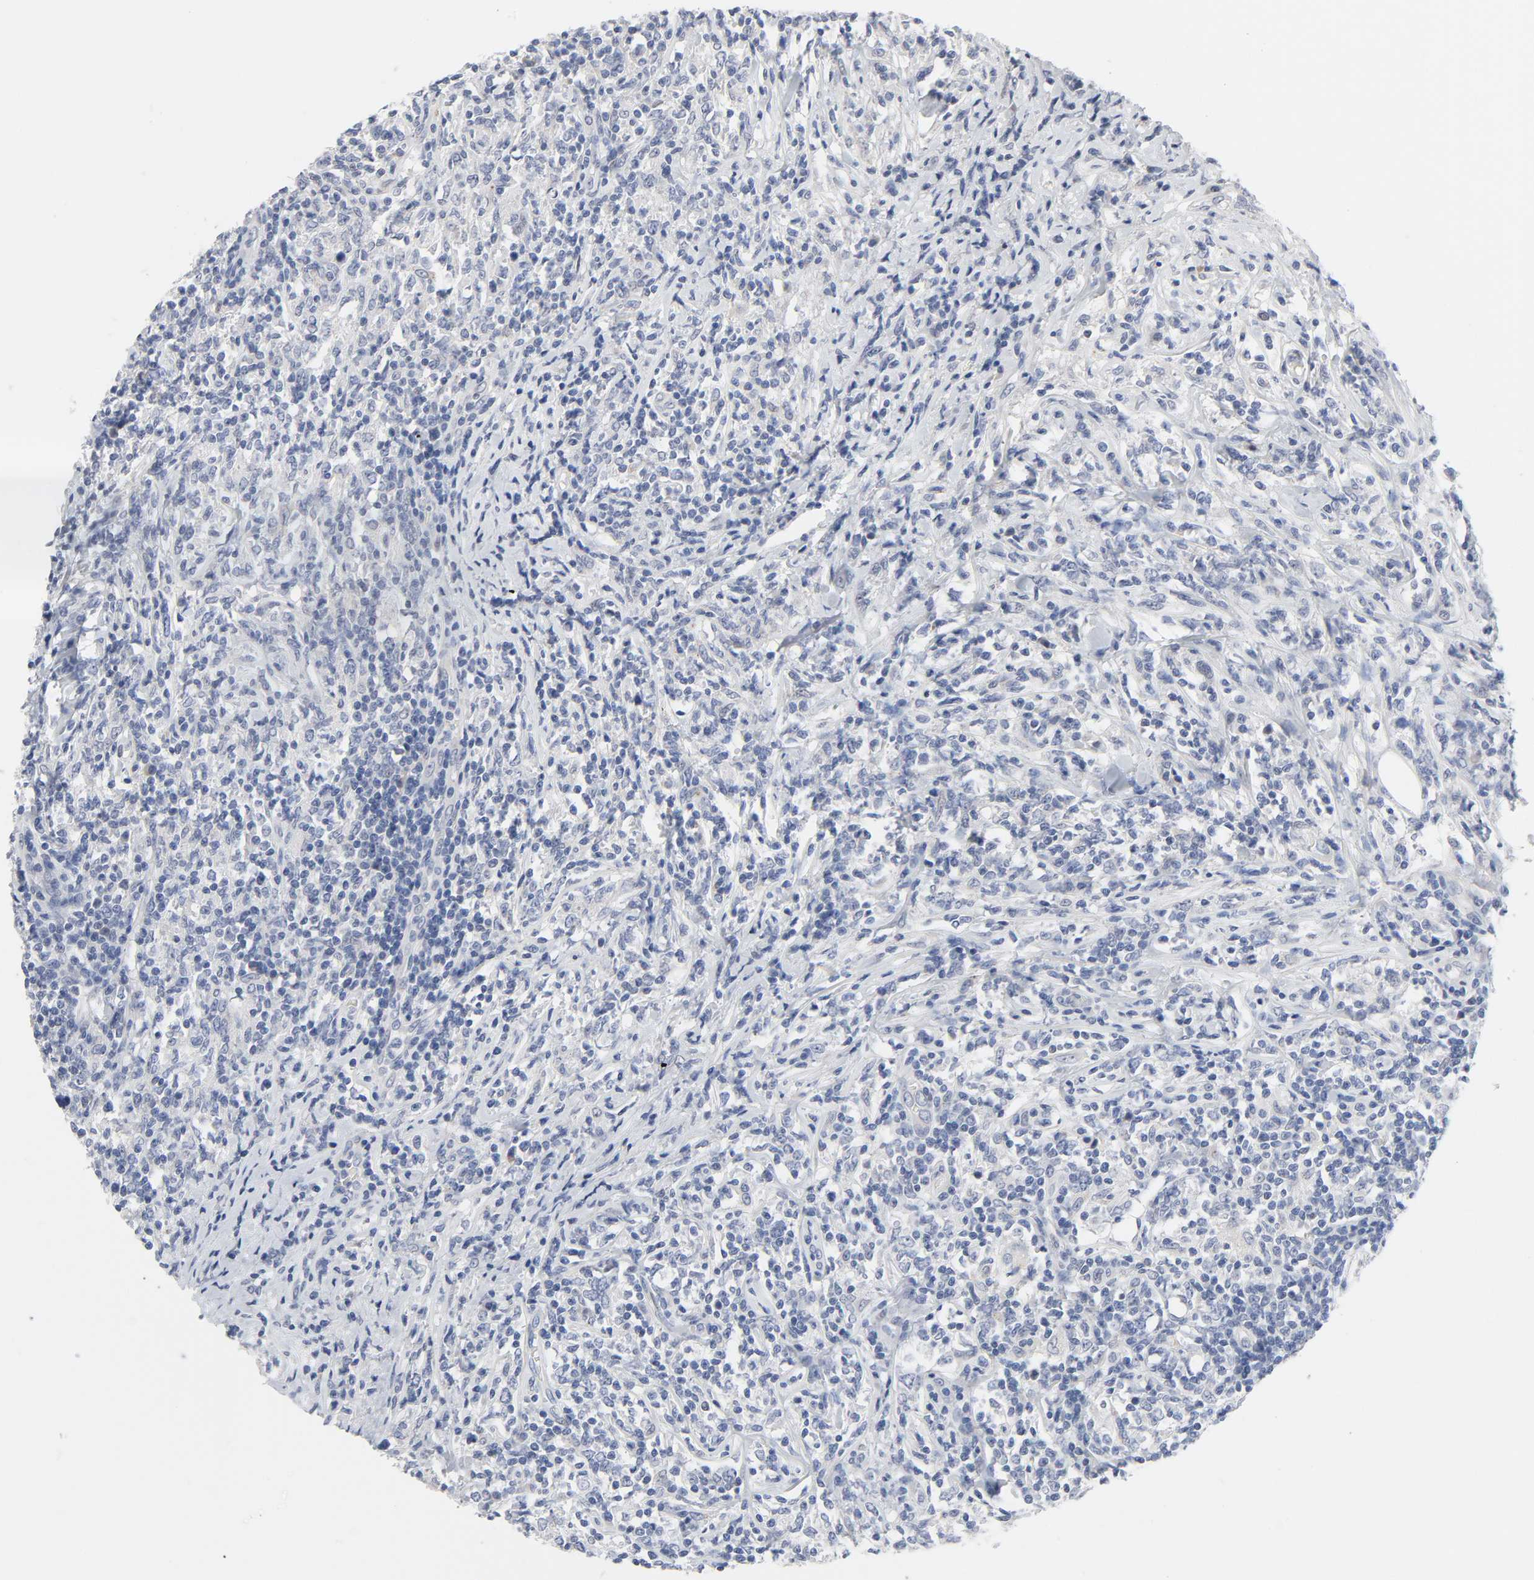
{"staining": {"intensity": "negative", "quantity": "none", "location": "none"}, "tissue": "lymphoma", "cell_type": "Tumor cells", "image_type": "cancer", "snomed": [{"axis": "morphology", "description": "Malignant lymphoma, non-Hodgkin's type, High grade"}, {"axis": "topography", "description": "Lymph node"}], "caption": "Image shows no significant protein expression in tumor cells of lymphoma.", "gene": "SALL2", "patient": {"sex": "female", "age": 84}}